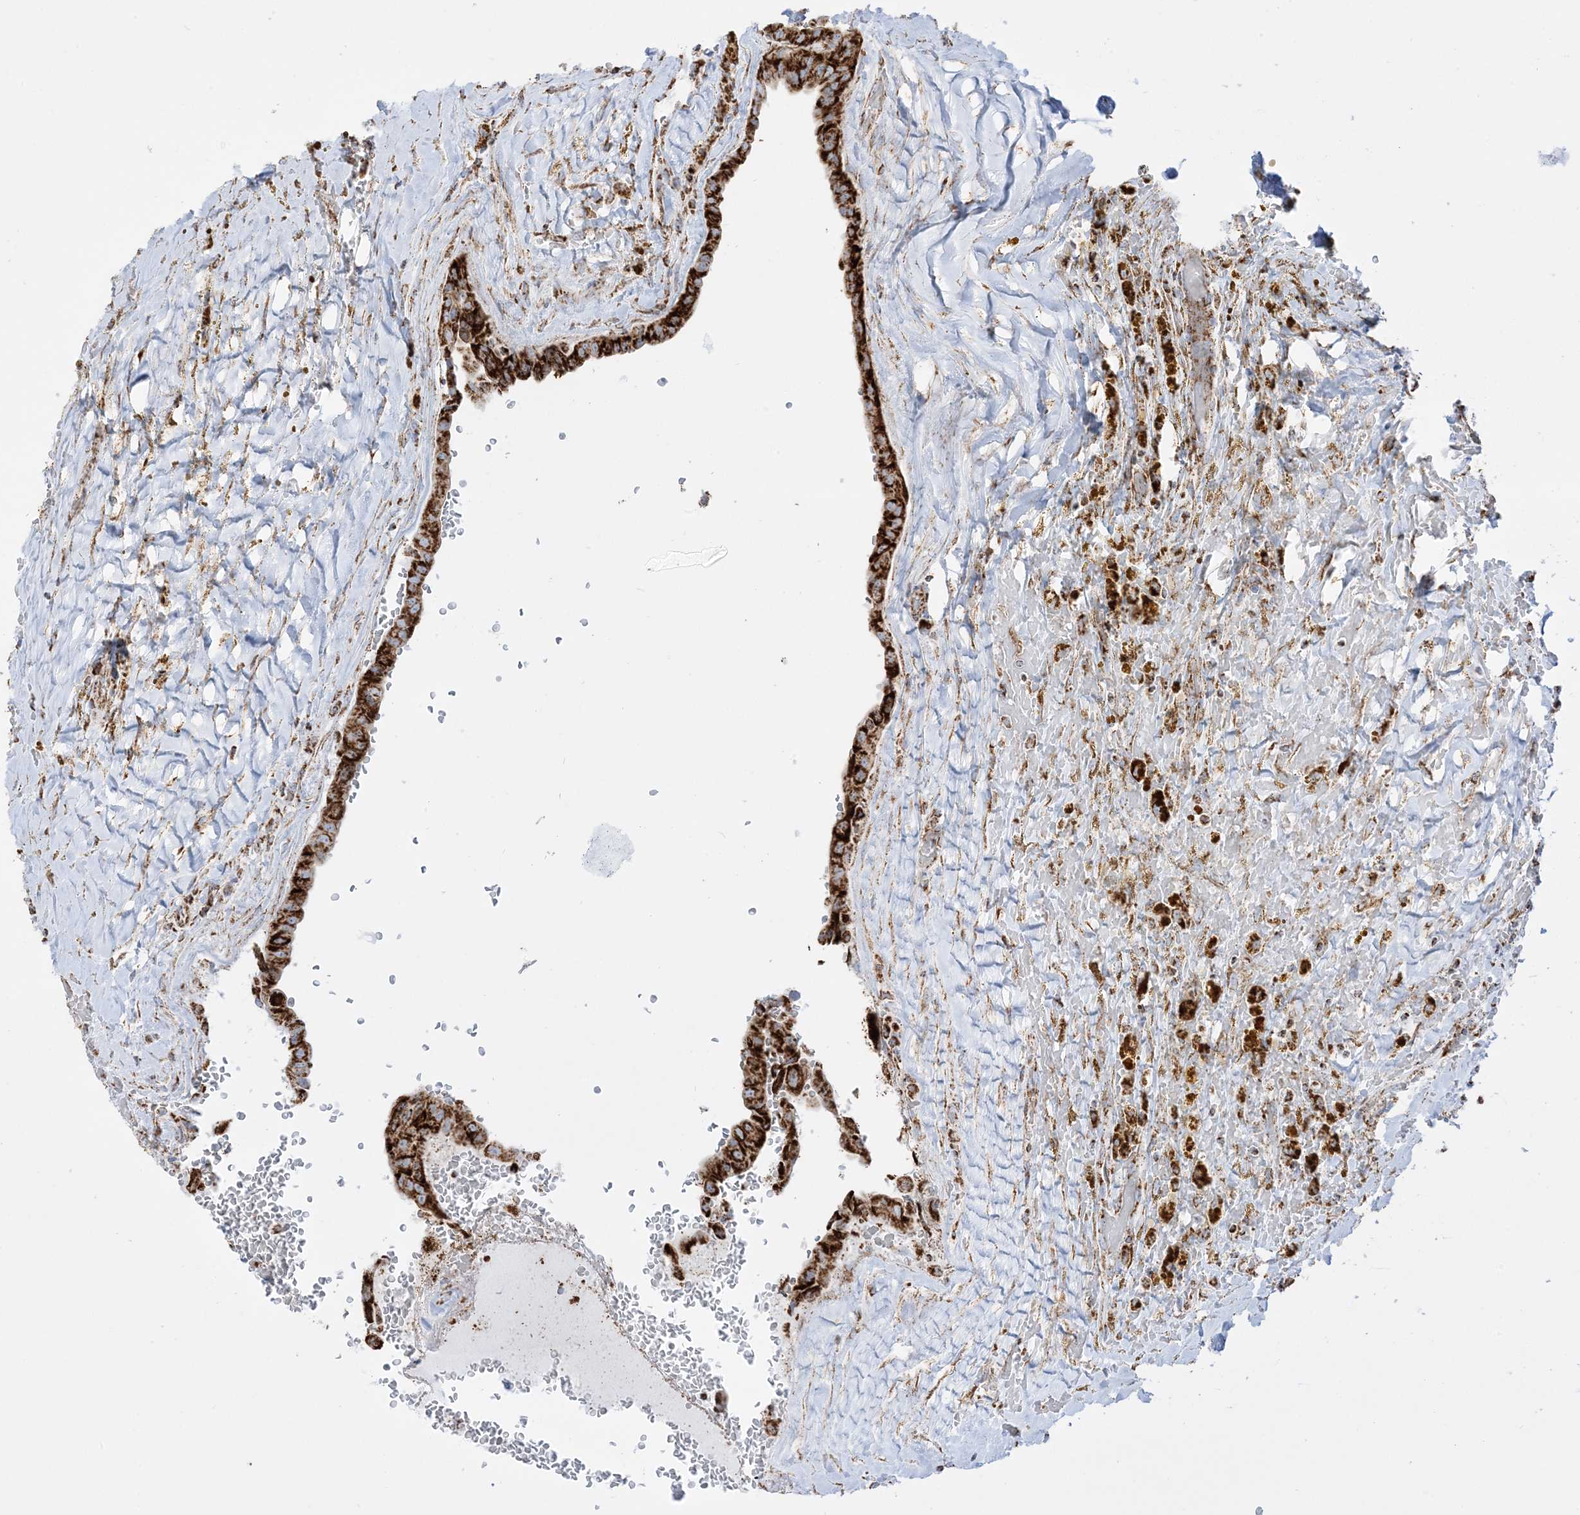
{"staining": {"intensity": "strong", "quantity": ">75%", "location": "cytoplasmic/membranous"}, "tissue": "thyroid cancer", "cell_type": "Tumor cells", "image_type": "cancer", "snomed": [{"axis": "morphology", "description": "Papillary adenocarcinoma, NOS"}, {"axis": "topography", "description": "Thyroid gland"}], "caption": "DAB immunohistochemical staining of papillary adenocarcinoma (thyroid) exhibits strong cytoplasmic/membranous protein expression in approximately >75% of tumor cells.", "gene": "MRPS36", "patient": {"sex": "male", "age": 77}}